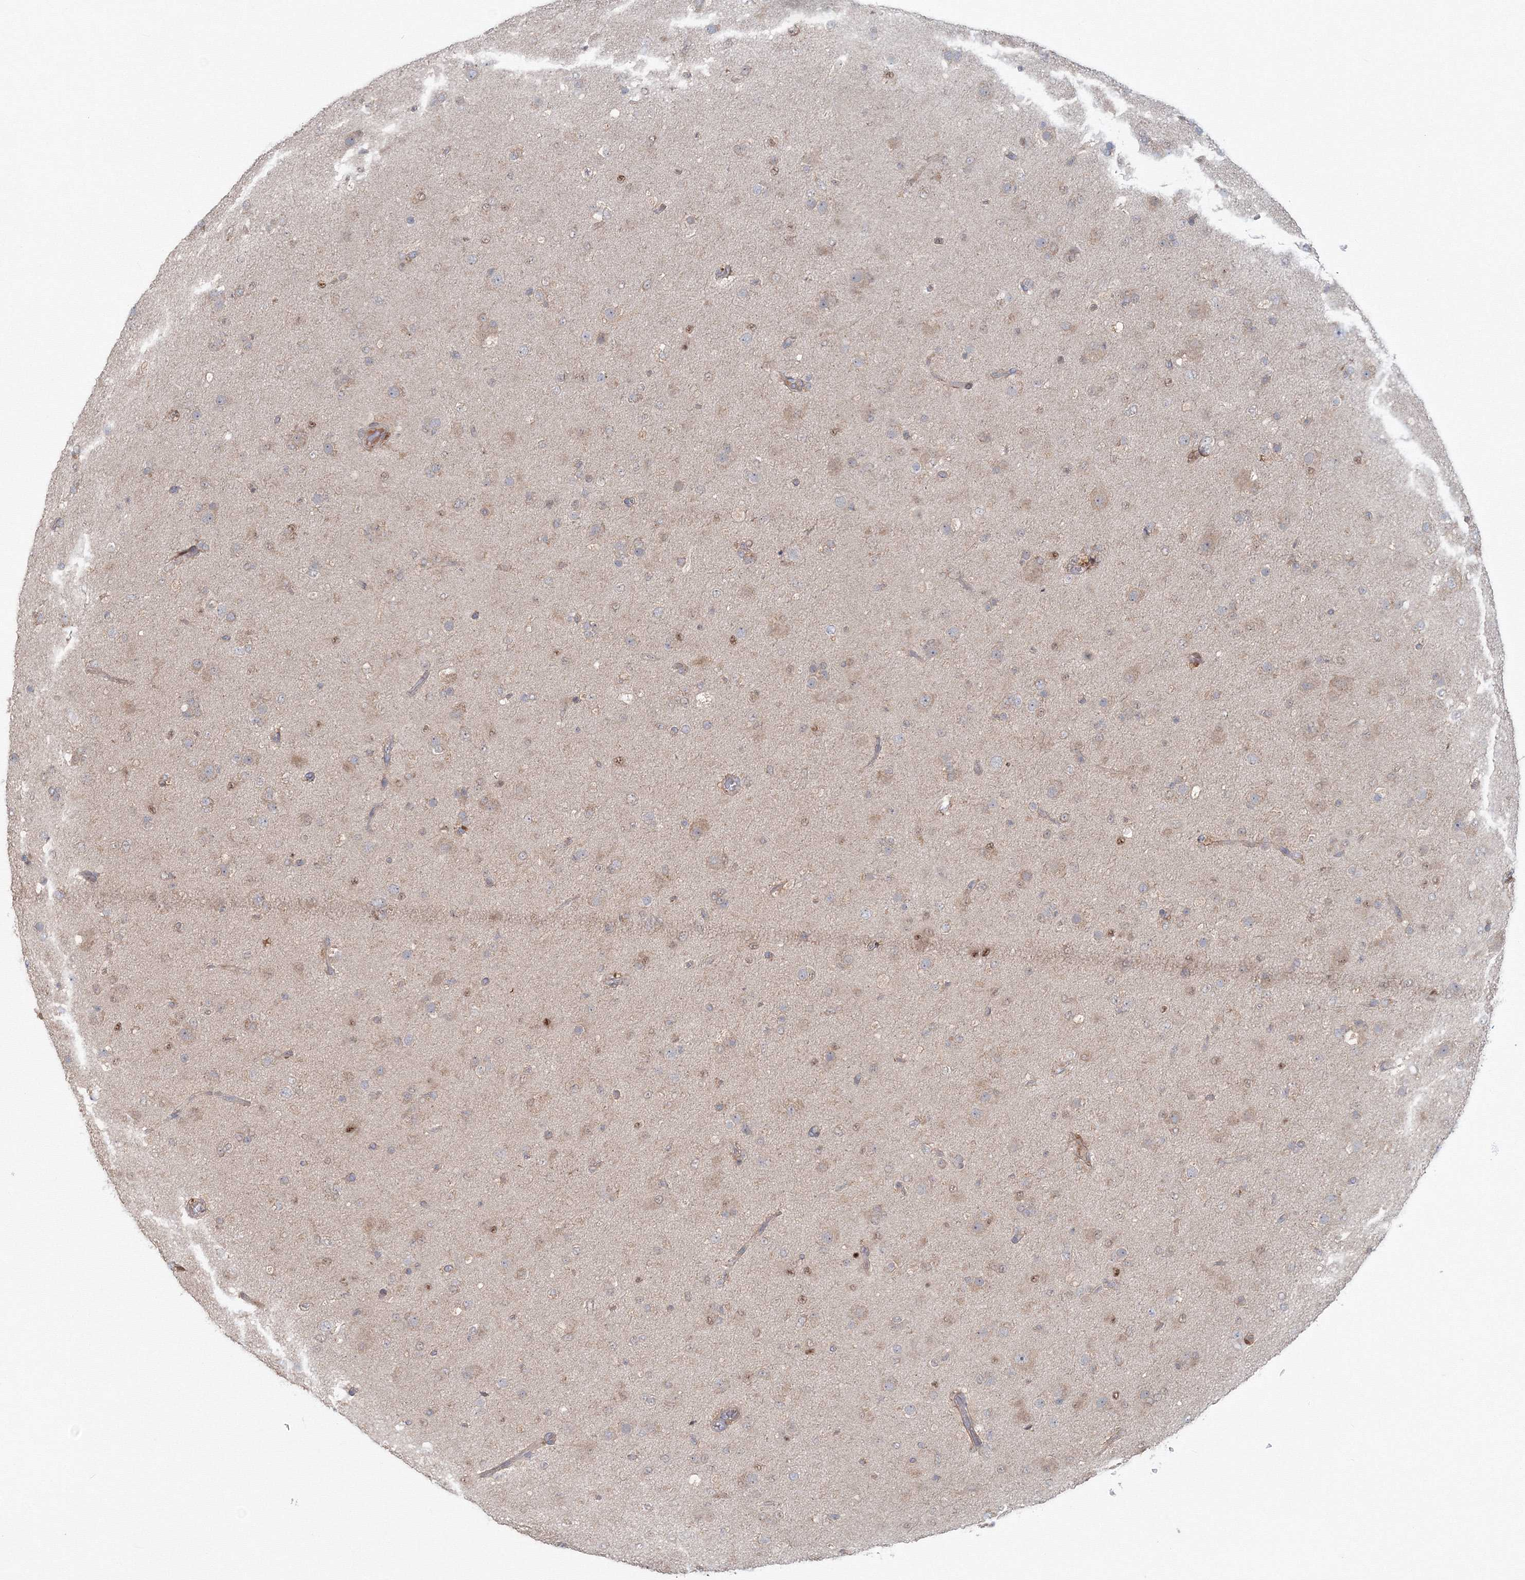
{"staining": {"intensity": "weak", "quantity": ">75%", "location": "cytoplasmic/membranous"}, "tissue": "glioma", "cell_type": "Tumor cells", "image_type": "cancer", "snomed": [{"axis": "morphology", "description": "Glioma, malignant, Low grade"}, {"axis": "topography", "description": "Brain"}], "caption": "The micrograph shows a brown stain indicating the presence of a protein in the cytoplasmic/membranous of tumor cells in malignant glioma (low-grade).", "gene": "MKRN2", "patient": {"sex": "male", "age": 65}}